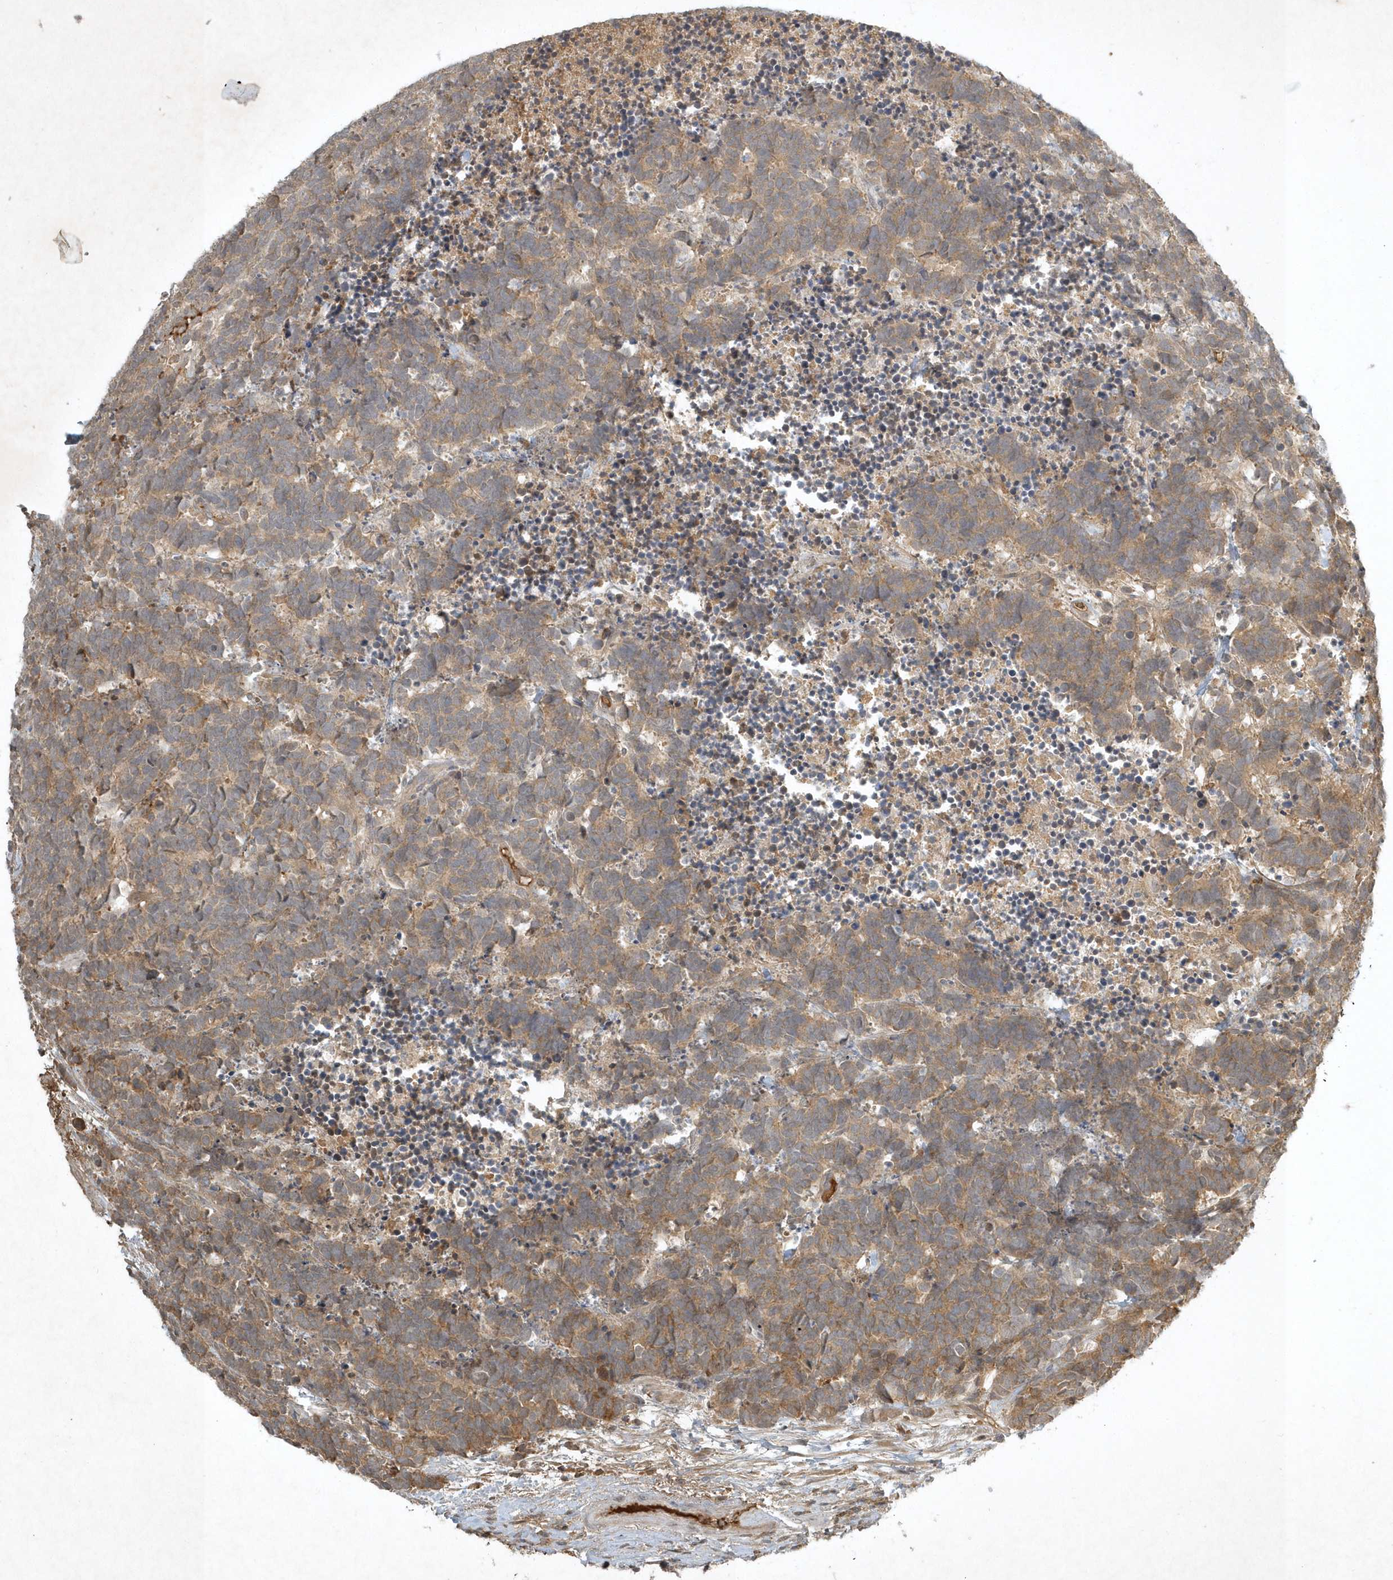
{"staining": {"intensity": "weak", "quantity": ">75%", "location": "cytoplasmic/membranous"}, "tissue": "carcinoid", "cell_type": "Tumor cells", "image_type": "cancer", "snomed": [{"axis": "morphology", "description": "Carcinoma, NOS"}, {"axis": "morphology", "description": "Carcinoid, malignant, NOS"}, {"axis": "topography", "description": "Urinary bladder"}], "caption": "Carcinoma was stained to show a protein in brown. There is low levels of weak cytoplasmic/membranous positivity in approximately >75% of tumor cells. The staining was performed using DAB (3,3'-diaminobenzidine) to visualize the protein expression in brown, while the nuclei were stained in blue with hematoxylin (Magnification: 20x).", "gene": "TNFAIP6", "patient": {"sex": "male", "age": 57}}